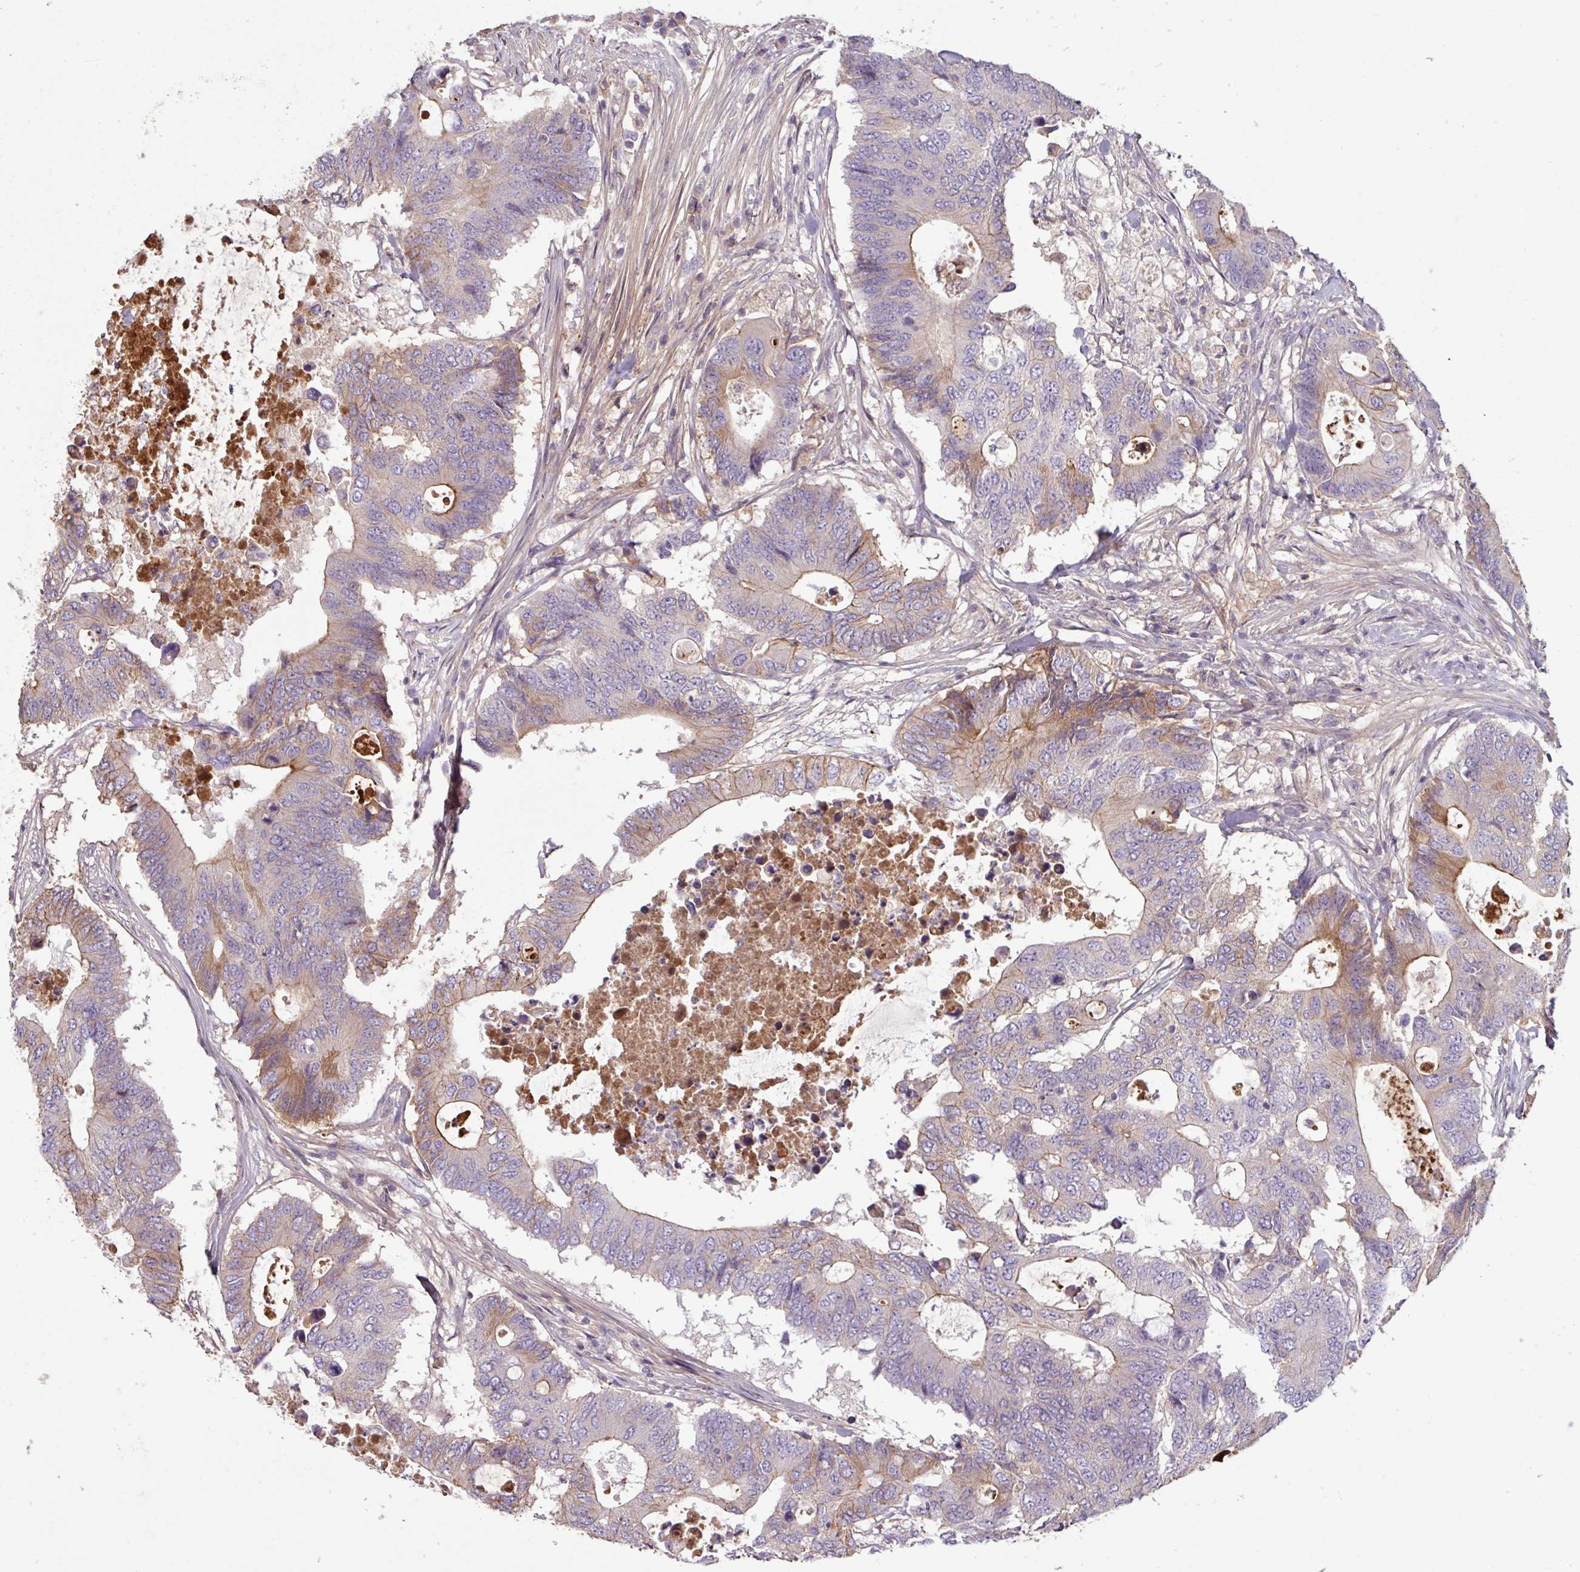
{"staining": {"intensity": "moderate", "quantity": "<25%", "location": "cytoplasmic/membranous"}, "tissue": "colorectal cancer", "cell_type": "Tumor cells", "image_type": "cancer", "snomed": [{"axis": "morphology", "description": "Adenocarcinoma, NOS"}, {"axis": "topography", "description": "Colon"}], "caption": "This is an image of IHC staining of colorectal cancer (adenocarcinoma), which shows moderate positivity in the cytoplasmic/membranous of tumor cells.", "gene": "C4B", "patient": {"sex": "male", "age": 71}}